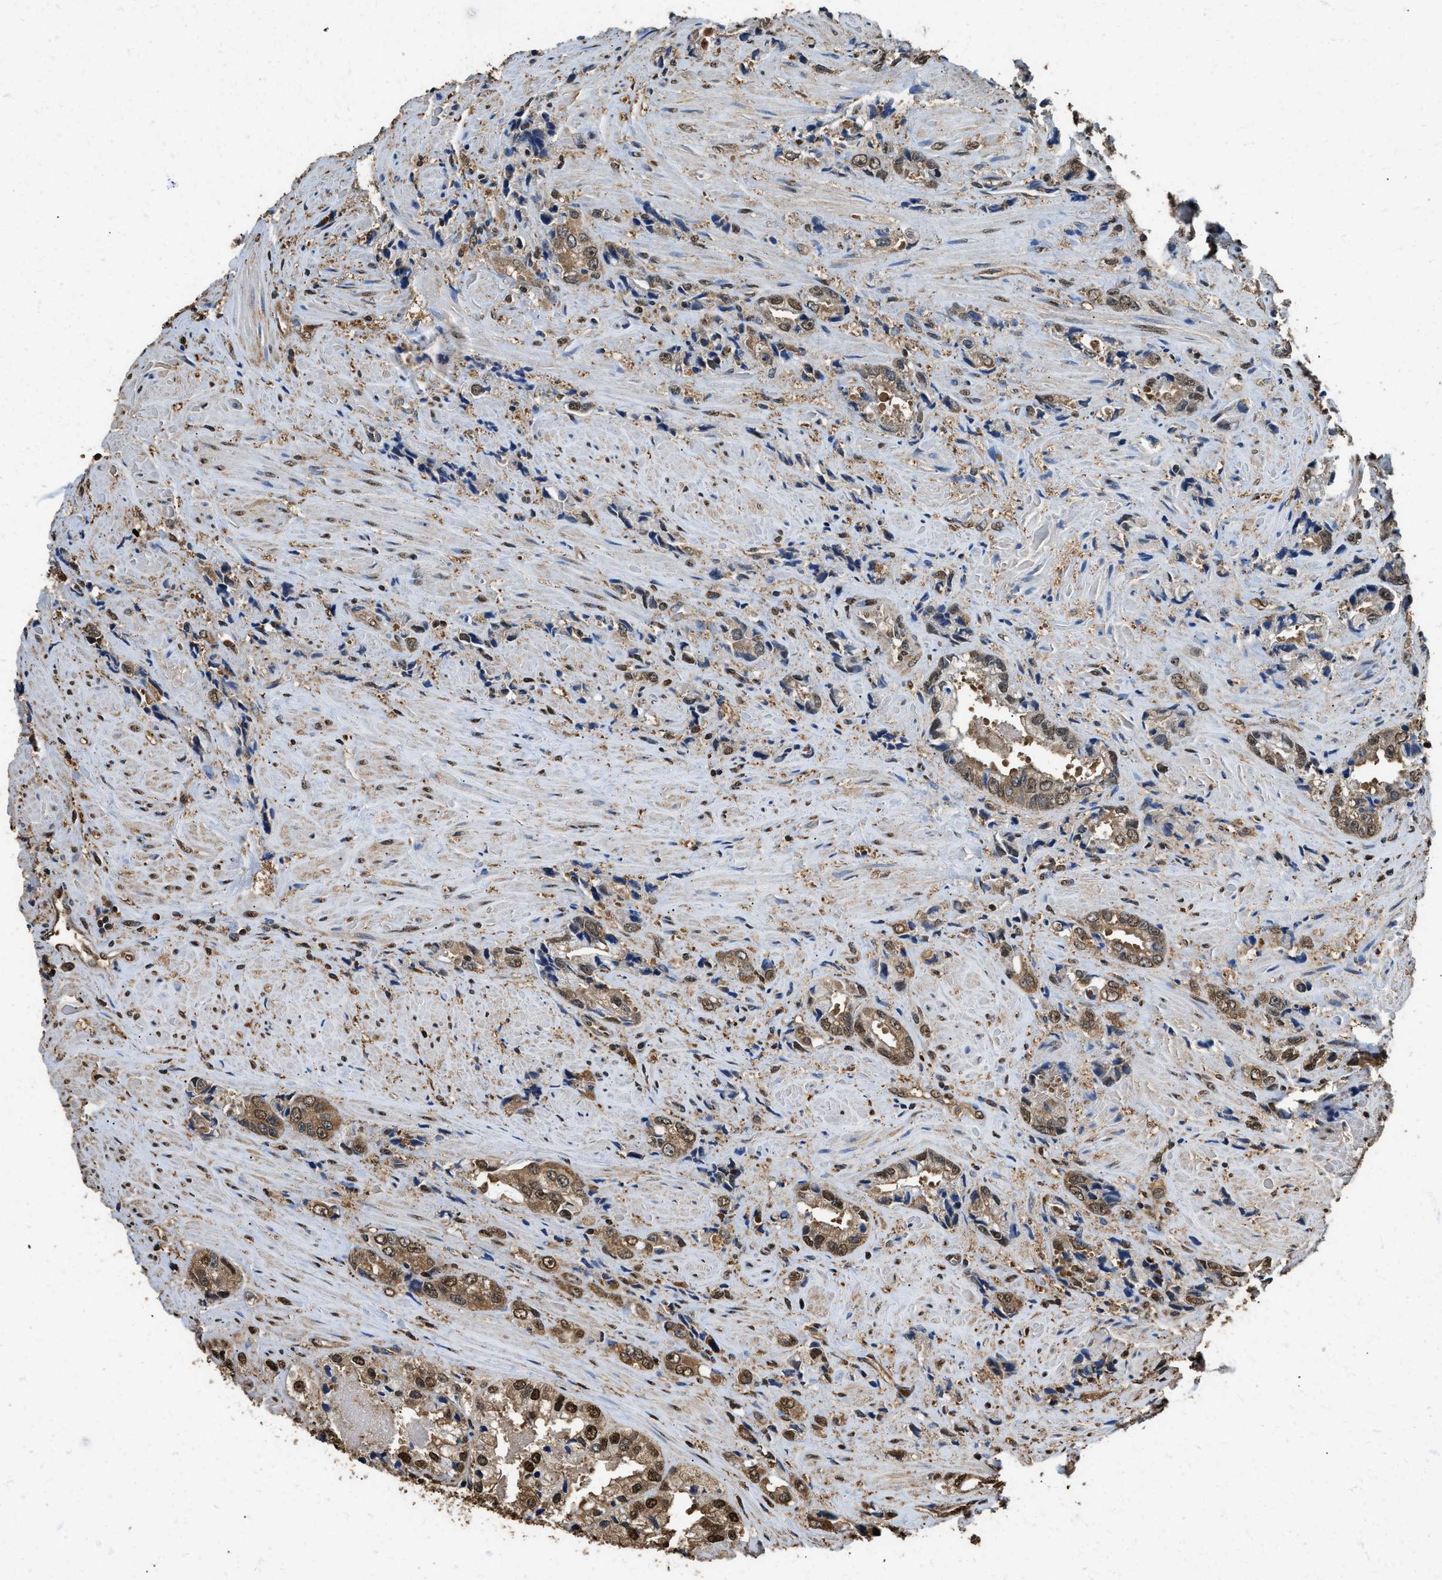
{"staining": {"intensity": "moderate", "quantity": ">75%", "location": "cytoplasmic/membranous,nuclear"}, "tissue": "prostate cancer", "cell_type": "Tumor cells", "image_type": "cancer", "snomed": [{"axis": "morphology", "description": "Adenocarcinoma, High grade"}, {"axis": "topography", "description": "Prostate"}], "caption": "Protein expression analysis of human prostate cancer (high-grade adenocarcinoma) reveals moderate cytoplasmic/membranous and nuclear positivity in approximately >75% of tumor cells.", "gene": "GAPDH", "patient": {"sex": "male", "age": 61}}